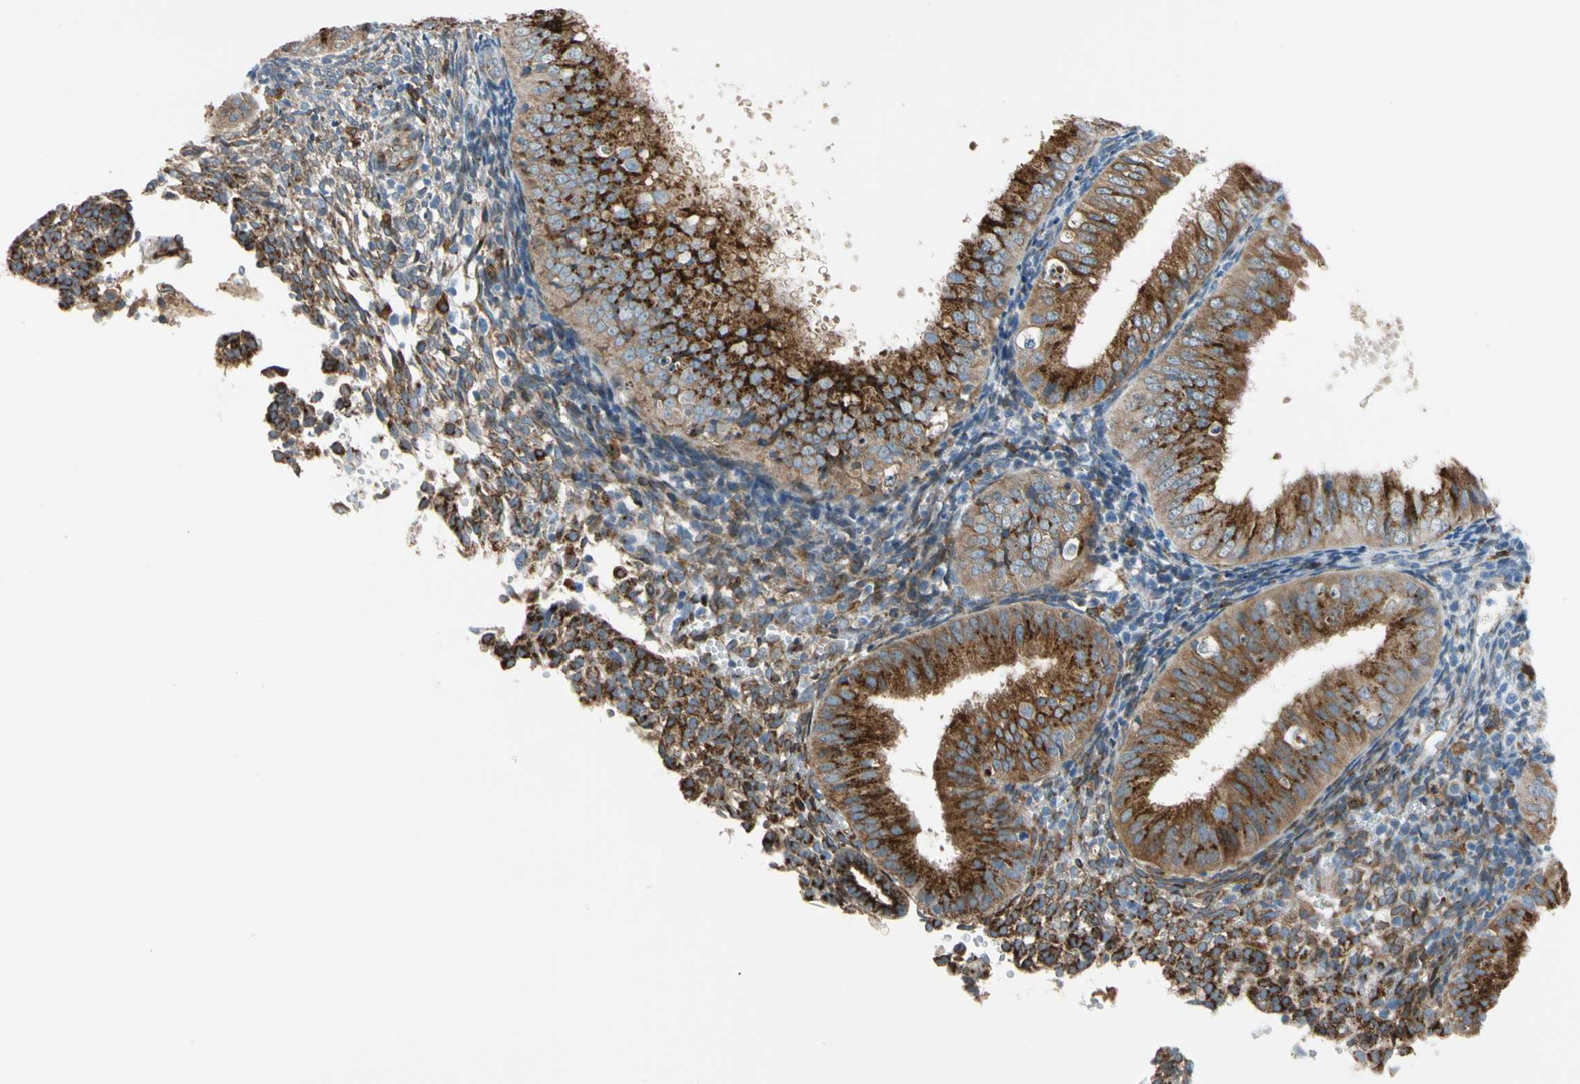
{"staining": {"intensity": "strong", "quantity": ">75%", "location": "cytoplasmic/membranous"}, "tissue": "endometrial cancer", "cell_type": "Tumor cells", "image_type": "cancer", "snomed": [{"axis": "morphology", "description": "Normal tissue, NOS"}, {"axis": "morphology", "description": "Adenocarcinoma, NOS"}, {"axis": "topography", "description": "Endometrium"}], "caption": "Endometrial adenocarcinoma stained with a protein marker shows strong staining in tumor cells.", "gene": "NUCB1", "patient": {"sex": "female", "age": 53}}